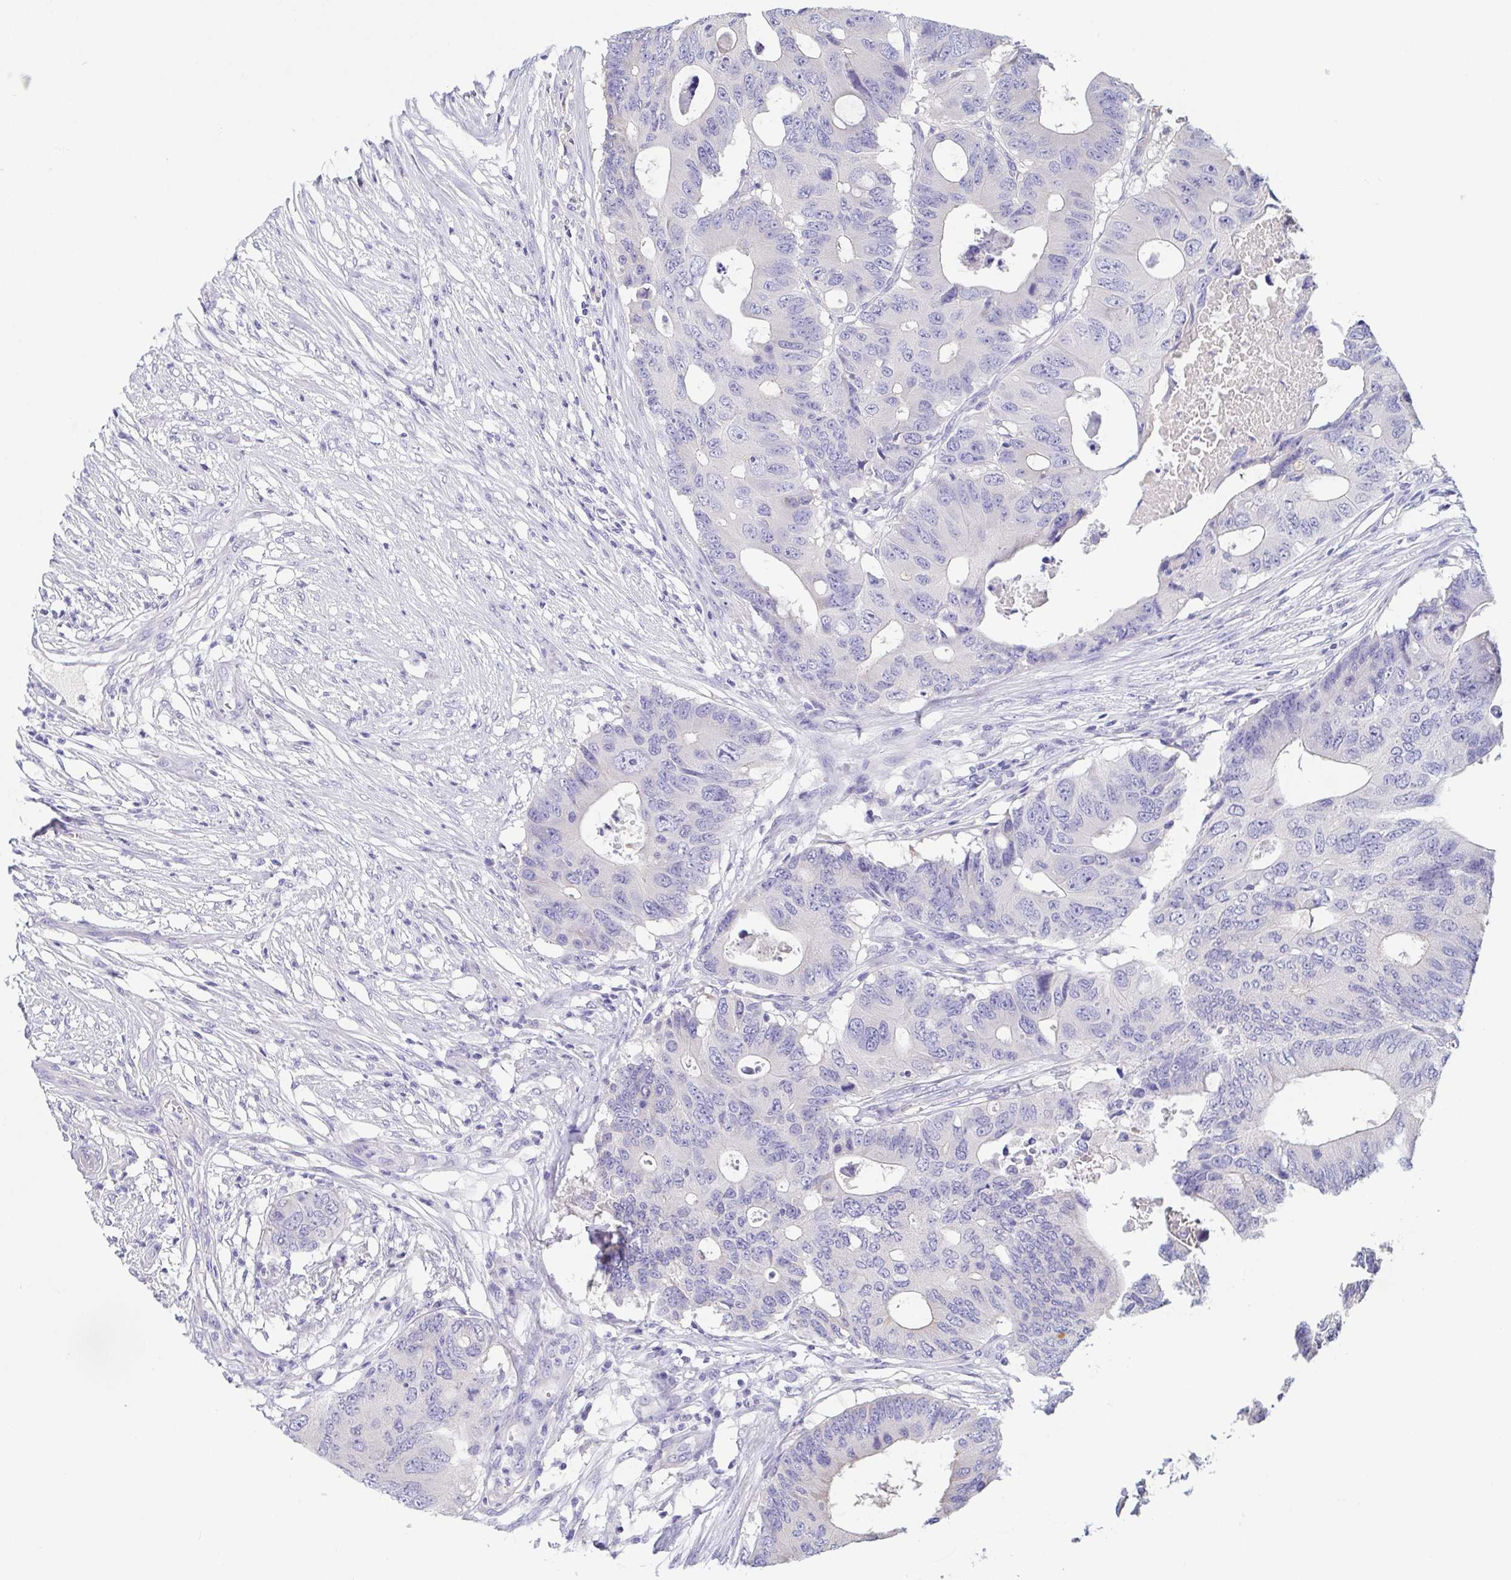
{"staining": {"intensity": "negative", "quantity": "none", "location": "none"}, "tissue": "colorectal cancer", "cell_type": "Tumor cells", "image_type": "cancer", "snomed": [{"axis": "morphology", "description": "Adenocarcinoma, NOS"}, {"axis": "topography", "description": "Colon"}], "caption": "An IHC photomicrograph of colorectal adenocarcinoma is shown. There is no staining in tumor cells of colorectal adenocarcinoma.", "gene": "TREH", "patient": {"sex": "male", "age": 71}}